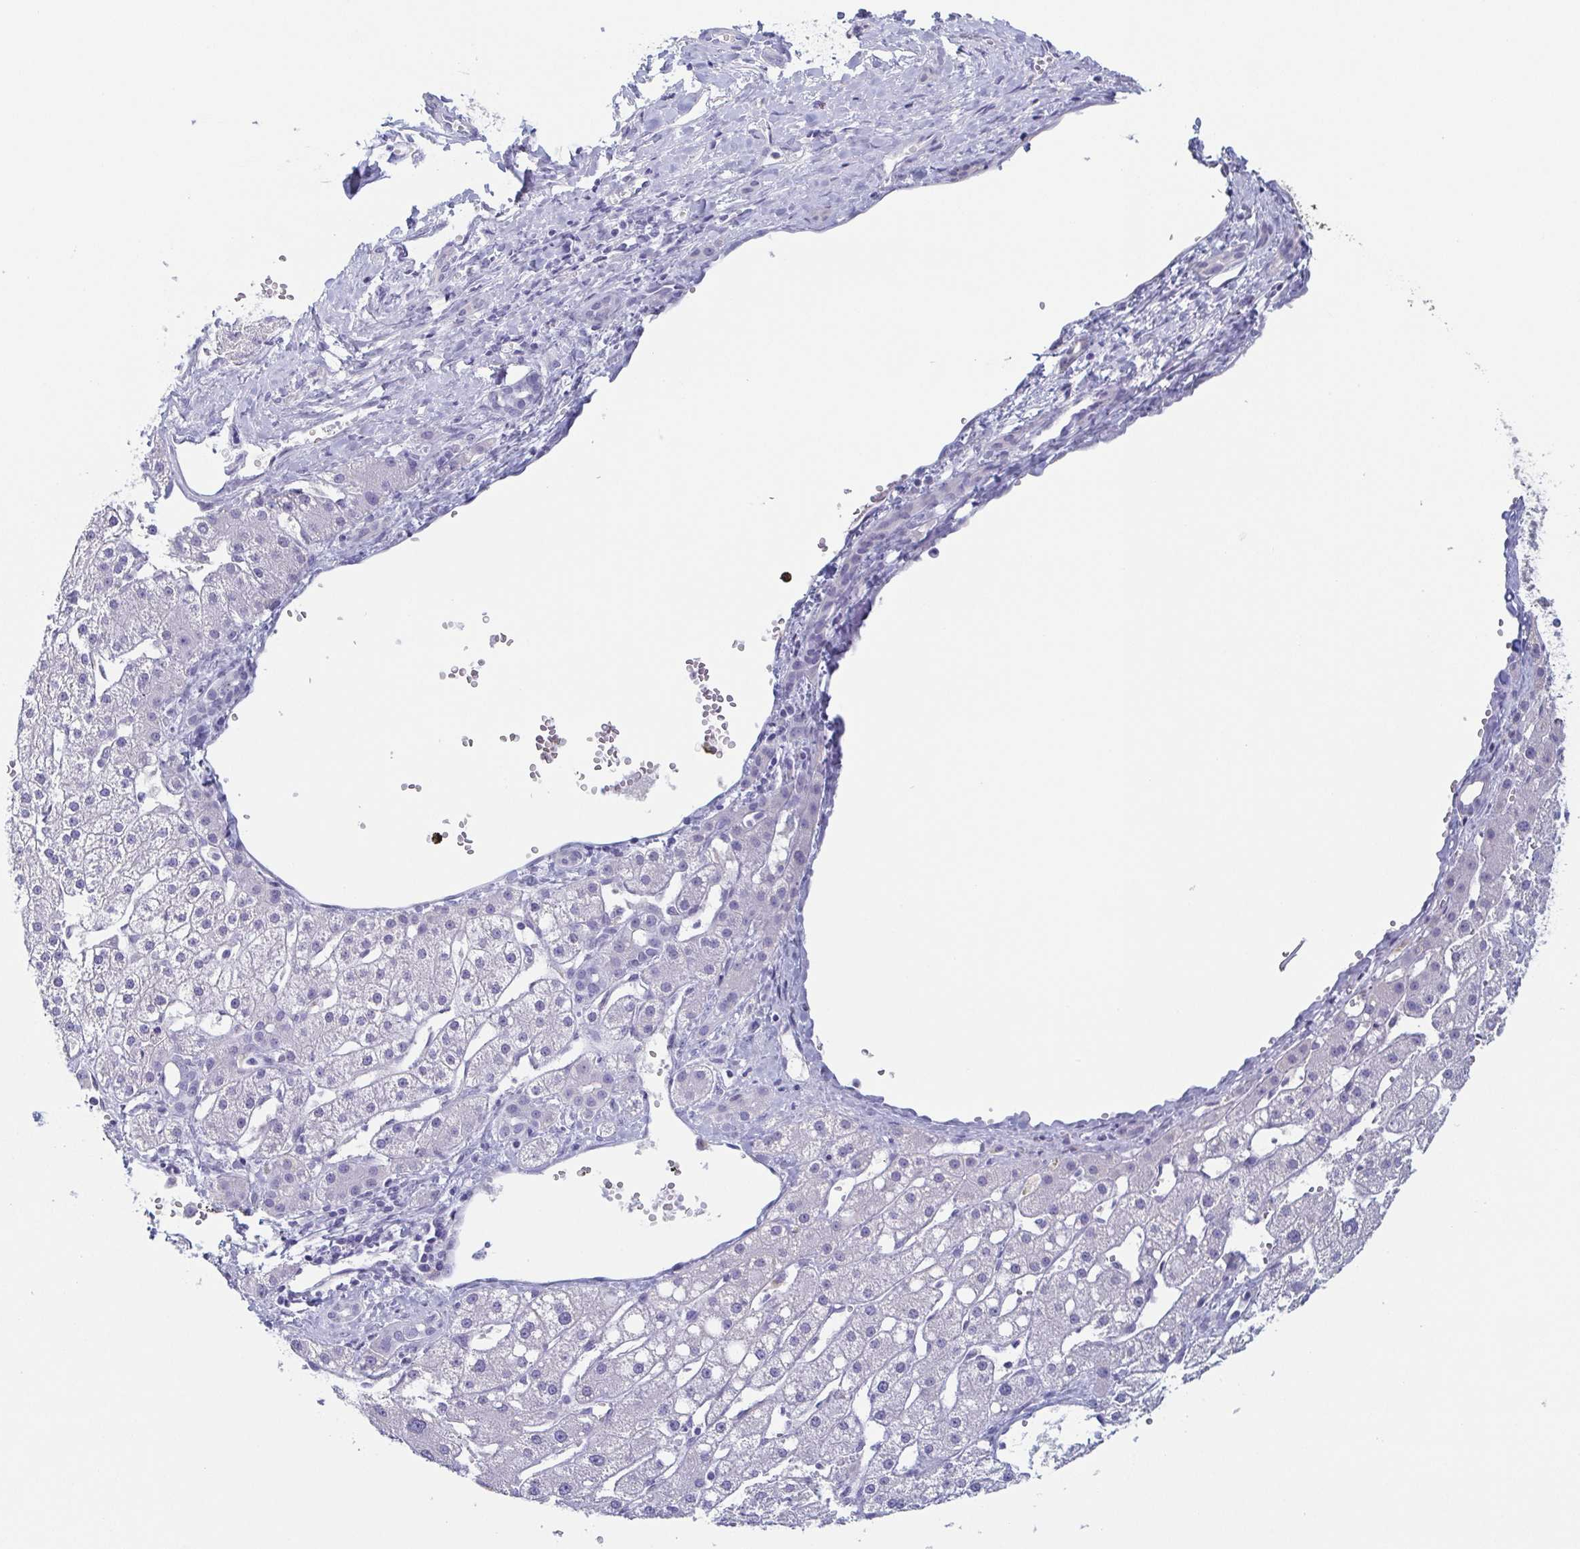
{"staining": {"intensity": "negative", "quantity": "none", "location": "none"}, "tissue": "liver cancer", "cell_type": "Tumor cells", "image_type": "cancer", "snomed": [{"axis": "morphology", "description": "Carcinoma, Hepatocellular, NOS"}, {"axis": "topography", "description": "Liver"}], "caption": "This is a micrograph of immunohistochemistry staining of liver cancer, which shows no staining in tumor cells.", "gene": "ITLN1", "patient": {"sex": "male", "age": 67}}